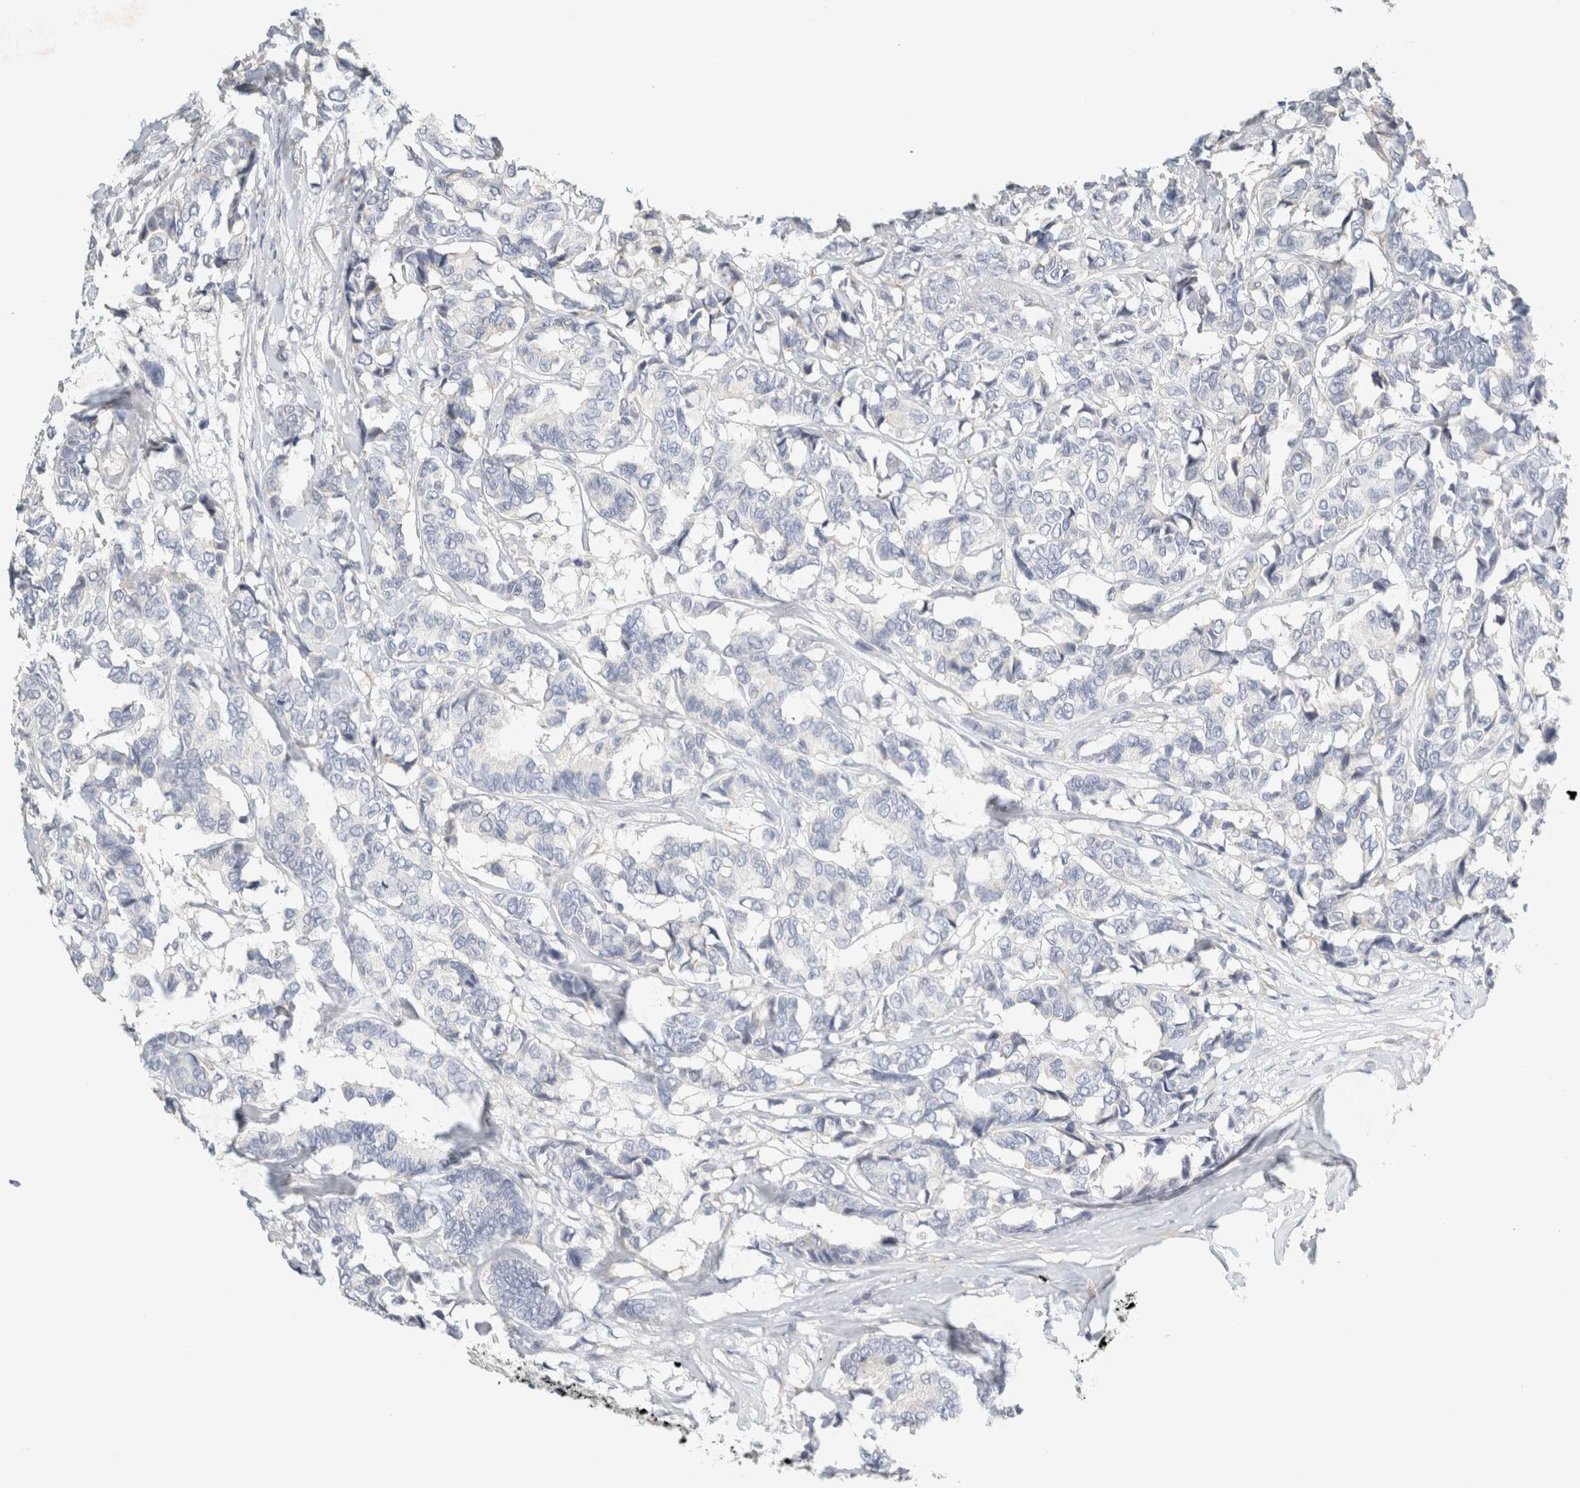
{"staining": {"intensity": "negative", "quantity": "none", "location": "none"}, "tissue": "breast cancer", "cell_type": "Tumor cells", "image_type": "cancer", "snomed": [{"axis": "morphology", "description": "Duct carcinoma"}, {"axis": "topography", "description": "Breast"}], "caption": "Immunohistochemical staining of human intraductal carcinoma (breast) shows no significant staining in tumor cells. (DAB immunohistochemistry visualized using brightfield microscopy, high magnification).", "gene": "NEFM", "patient": {"sex": "female", "age": 87}}